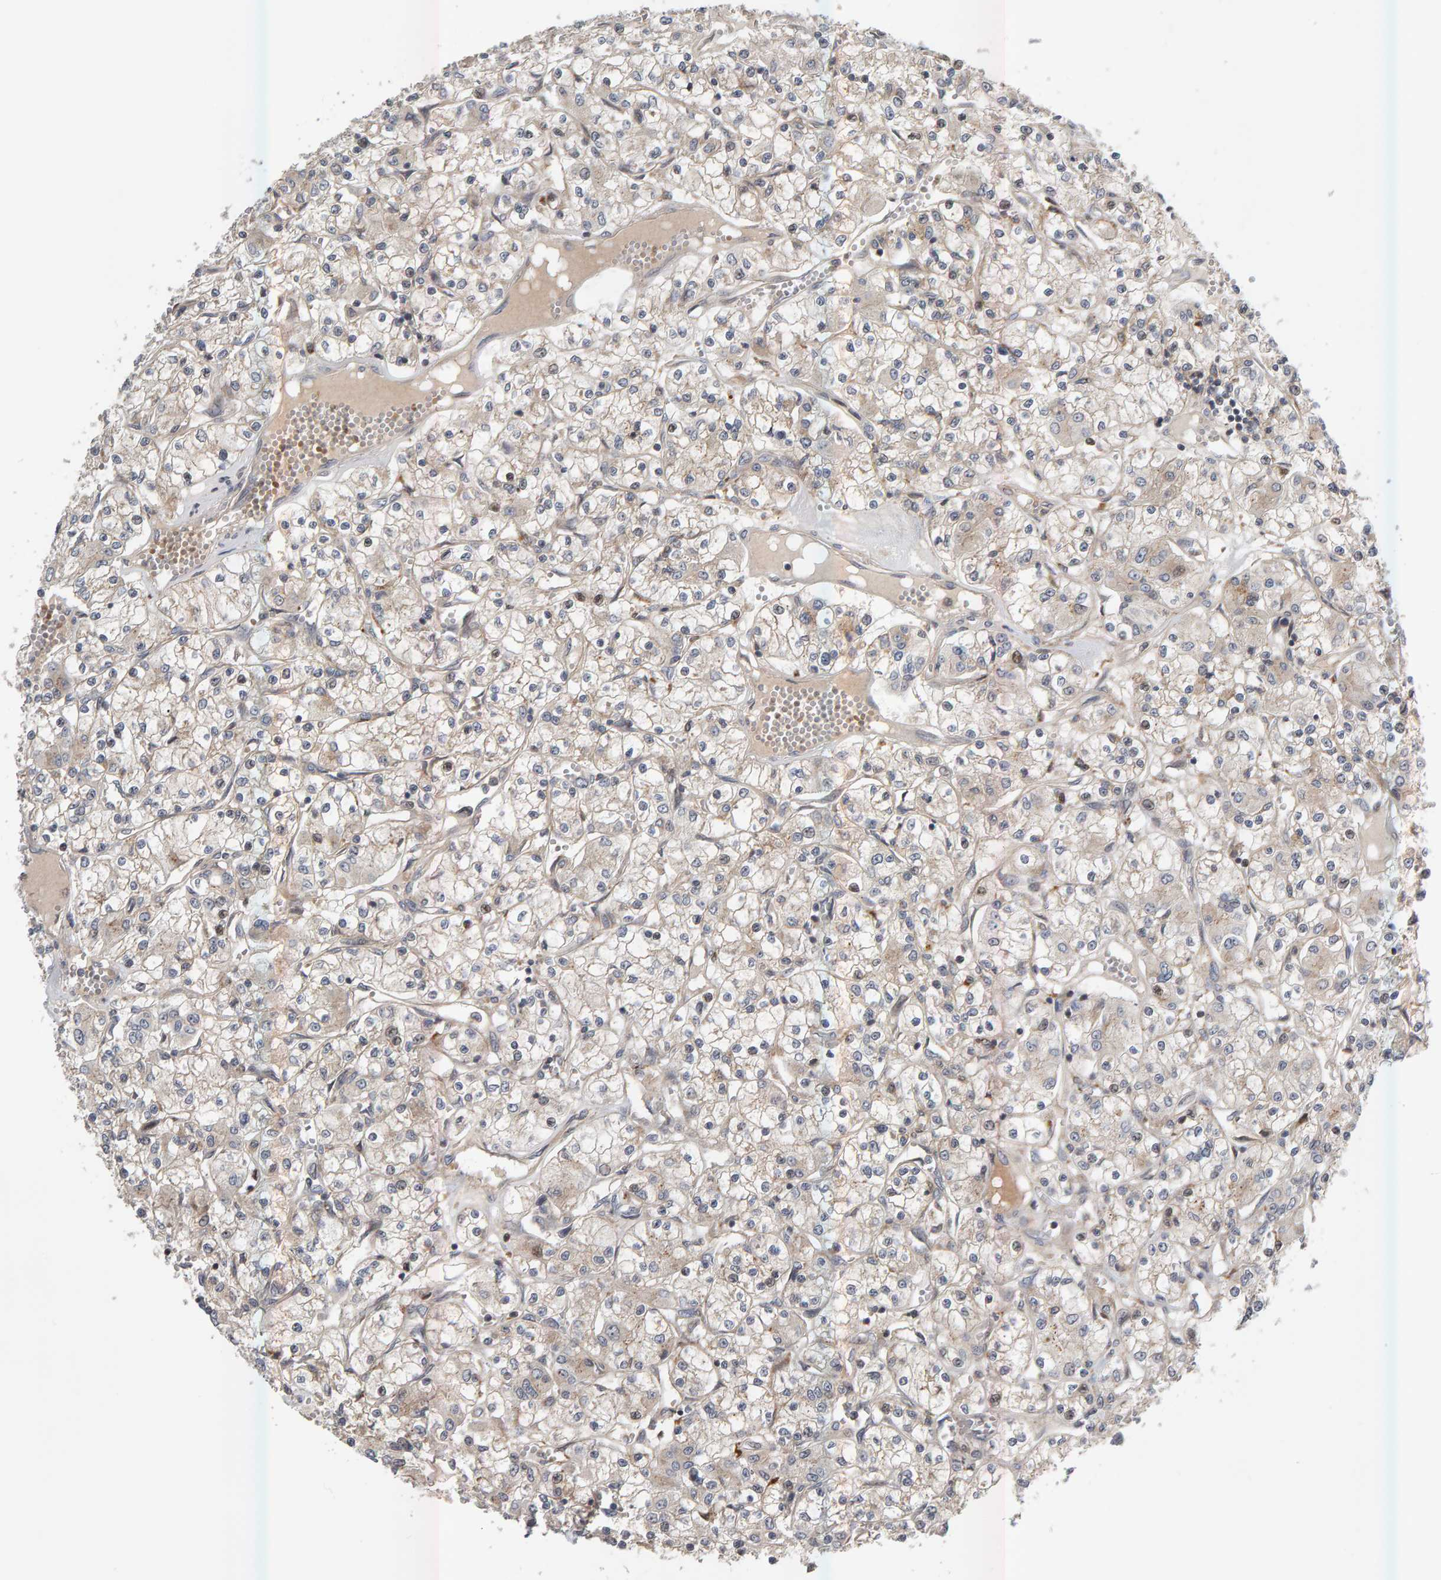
{"staining": {"intensity": "weak", "quantity": "<25%", "location": "cytoplasmic/membranous"}, "tissue": "renal cancer", "cell_type": "Tumor cells", "image_type": "cancer", "snomed": [{"axis": "morphology", "description": "Adenocarcinoma, NOS"}, {"axis": "topography", "description": "Kidney"}], "caption": "A micrograph of human adenocarcinoma (renal) is negative for staining in tumor cells. Brightfield microscopy of IHC stained with DAB (3,3'-diaminobenzidine) (brown) and hematoxylin (blue), captured at high magnification.", "gene": "ZNF160", "patient": {"sex": "female", "age": 59}}